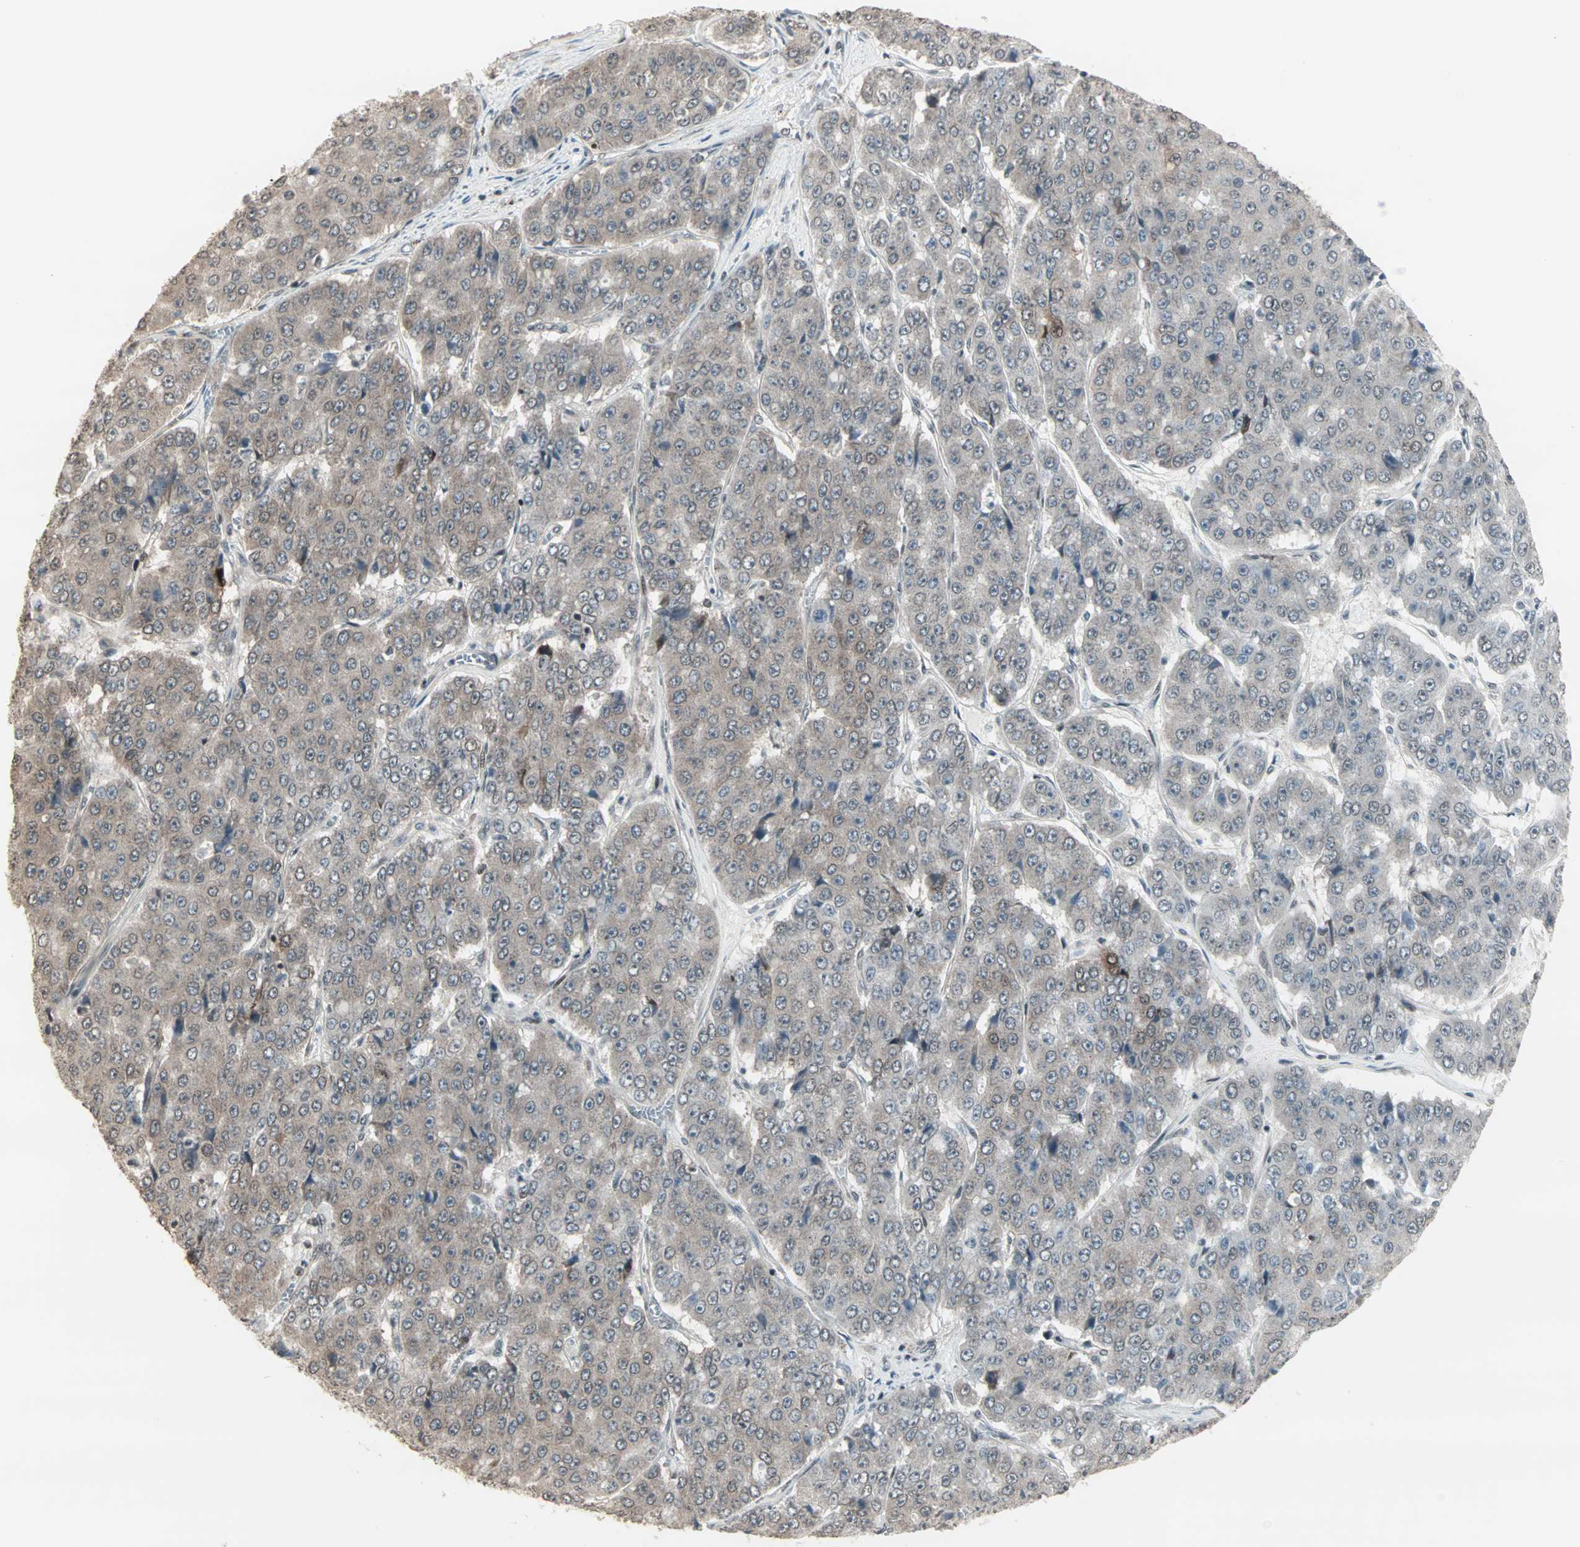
{"staining": {"intensity": "weak", "quantity": "25%-75%", "location": "cytoplasmic/membranous"}, "tissue": "pancreatic cancer", "cell_type": "Tumor cells", "image_type": "cancer", "snomed": [{"axis": "morphology", "description": "Adenocarcinoma, NOS"}, {"axis": "topography", "description": "Pancreas"}], "caption": "Immunohistochemistry (IHC) image of neoplastic tissue: pancreatic cancer (adenocarcinoma) stained using immunohistochemistry (IHC) shows low levels of weak protein expression localized specifically in the cytoplasmic/membranous of tumor cells, appearing as a cytoplasmic/membranous brown color.", "gene": "CBLC", "patient": {"sex": "male", "age": 50}}